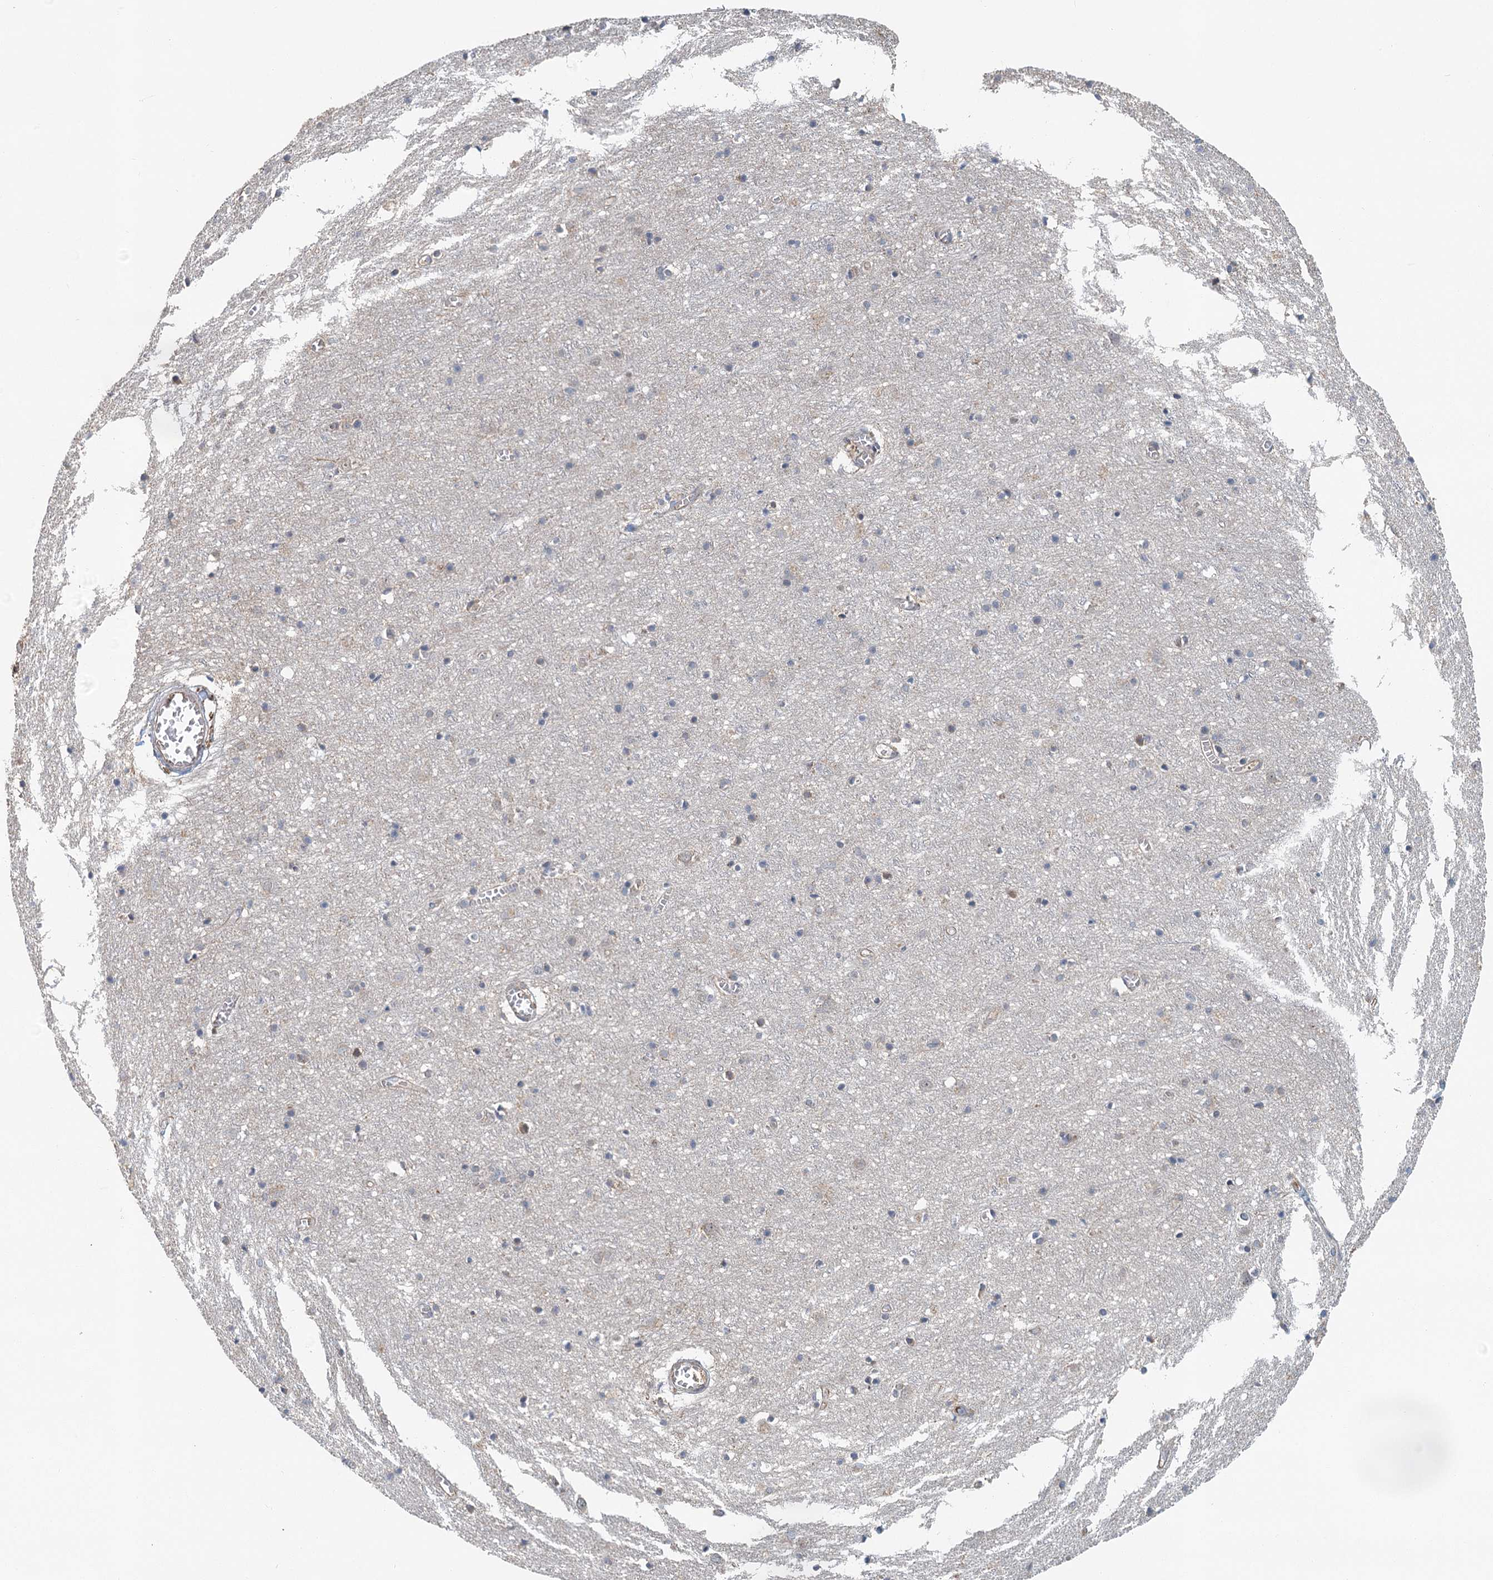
{"staining": {"intensity": "negative", "quantity": "none", "location": "none"}, "tissue": "cerebral cortex", "cell_type": "Endothelial cells", "image_type": "normal", "snomed": [{"axis": "morphology", "description": "Normal tissue, NOS"}, {"axis": "topography", "description": "Cerebral cortex"}], "caption": "Endothelial cells are negative for protein expression in benign human cerebral cortex. (DAB (3,3'-diaminobenzidine) IHC with hematoxylin counter stain).", "gene": "ZNF527", "patient": {"sex": "female", "age": 64}}